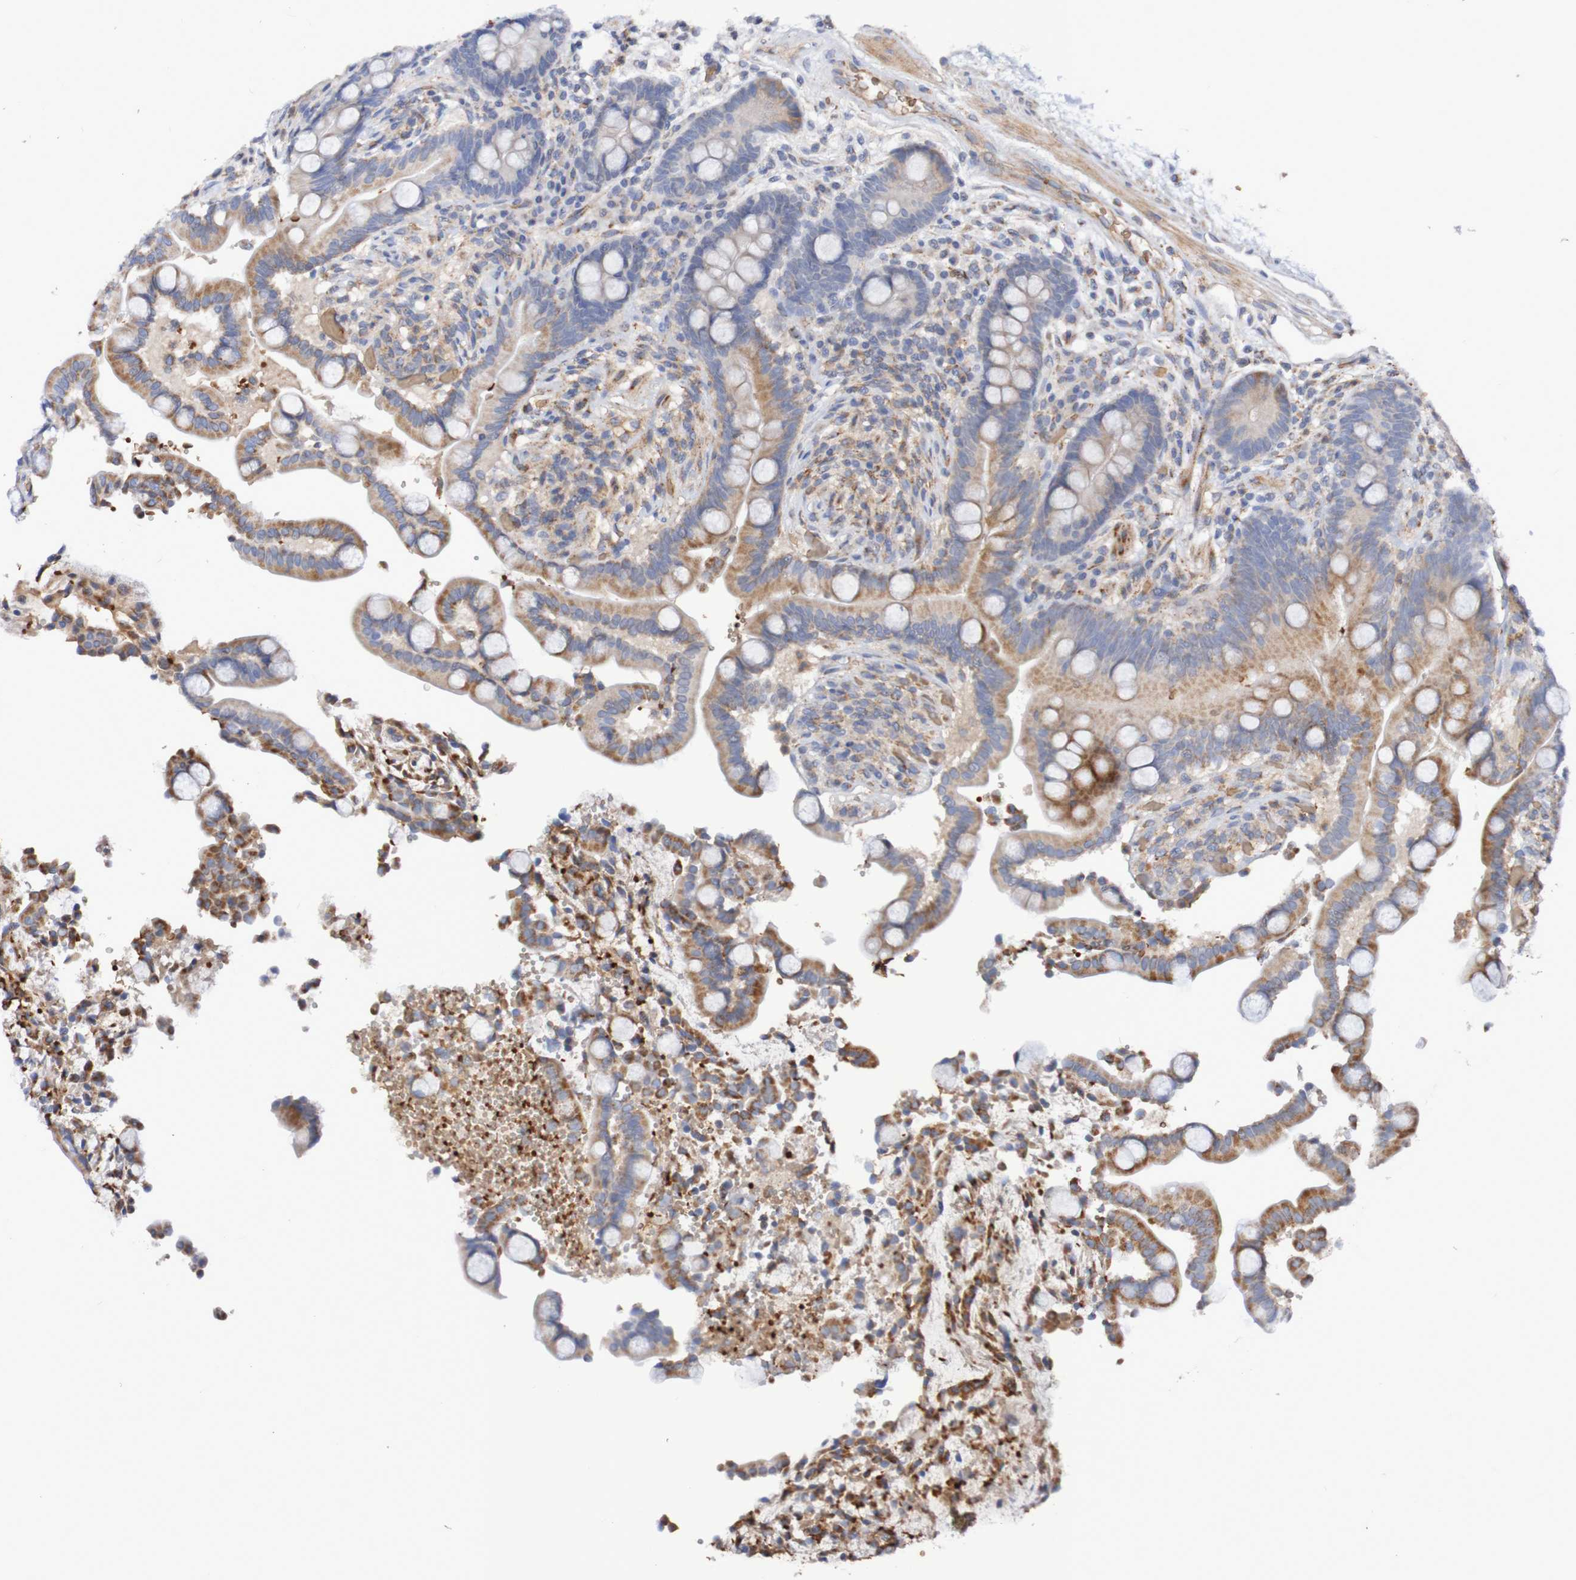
{"staining": {"intensity": "moderate", "quantity": ">75%", "location": "cytoplasmic/membranous"}, "tissue": "colon", "cell_type": "Endothelial cells", "image_type": "normal", "snomed": [{"axis": "morphology", "description": "Normal tissue, NOS"}, {"axis": "topography", "description": "Colon"}], "caption": "High-power microscopy captured an IHC image of benign colon, revealing moderate cytoplasmic/membranous staining in about >75% of endothelial cells. The protein is stained brown, and the nuclei are stained in blue (DAB (3,3'-diaminobenzidine) IHC with brightfield microscopy, high magnification).", "gene": "WNT4", "patient": {"sex": "male", "age": 73}}